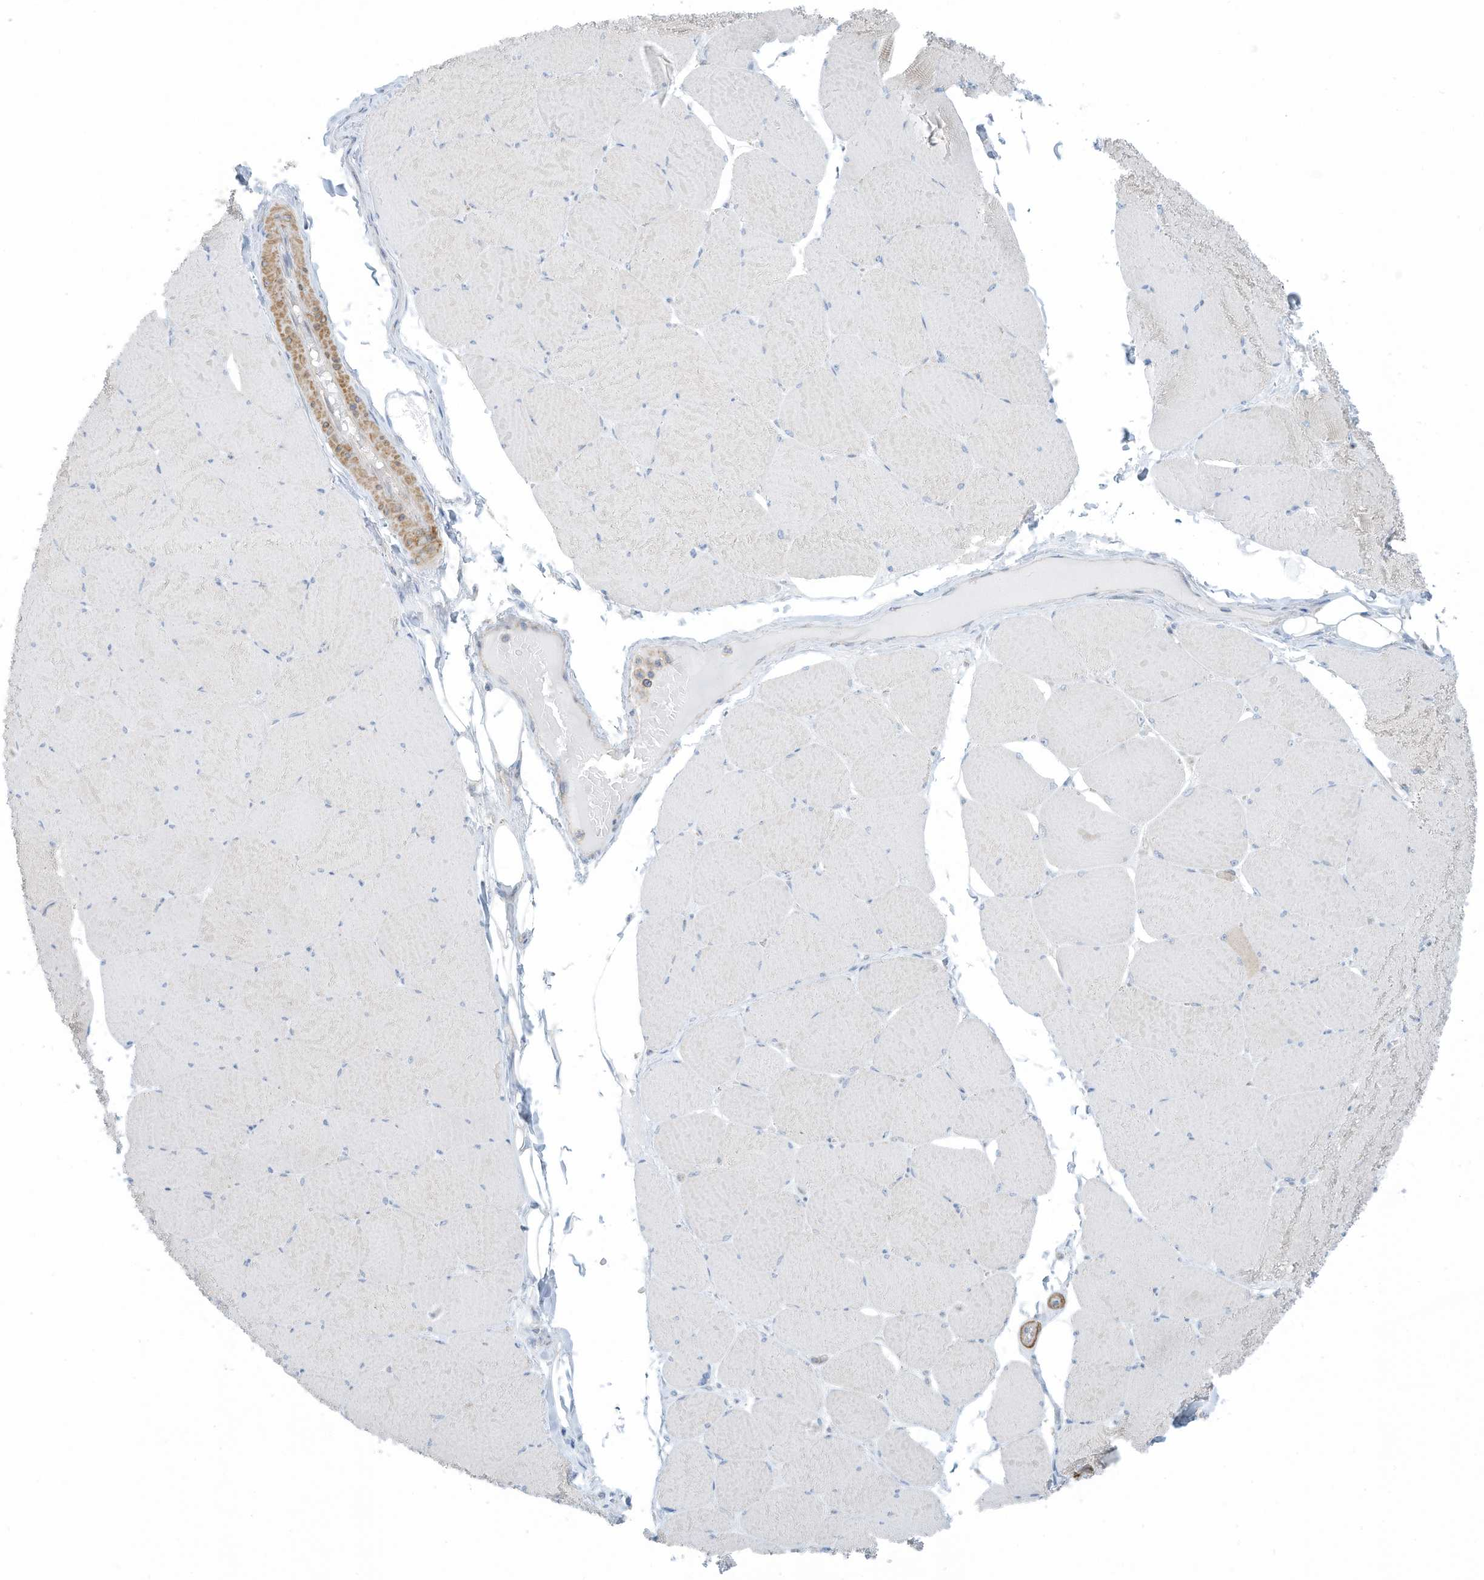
{"staining": {"intensity": "weak", "quantity": "<25%", "location": "cytoplasmic/membranous"}, "tissue": "skeletal muscle", "cell_type": "Myocytes", "image_type": "normal", "snomed": [{"axis": "morphology", "description": "Normal tissue, NOS"}, {"axis": "topography", "description": "Skeletal muscle"}, {"axis": "topography", "description": "Head-Neck"}], "caption": "DAB immunohistochemical staining of unremarkable skeletal muscle shows no significant staining in myocytes.", "gene": "ZNF846", "patient": {"sex": "male", "age": 66}}